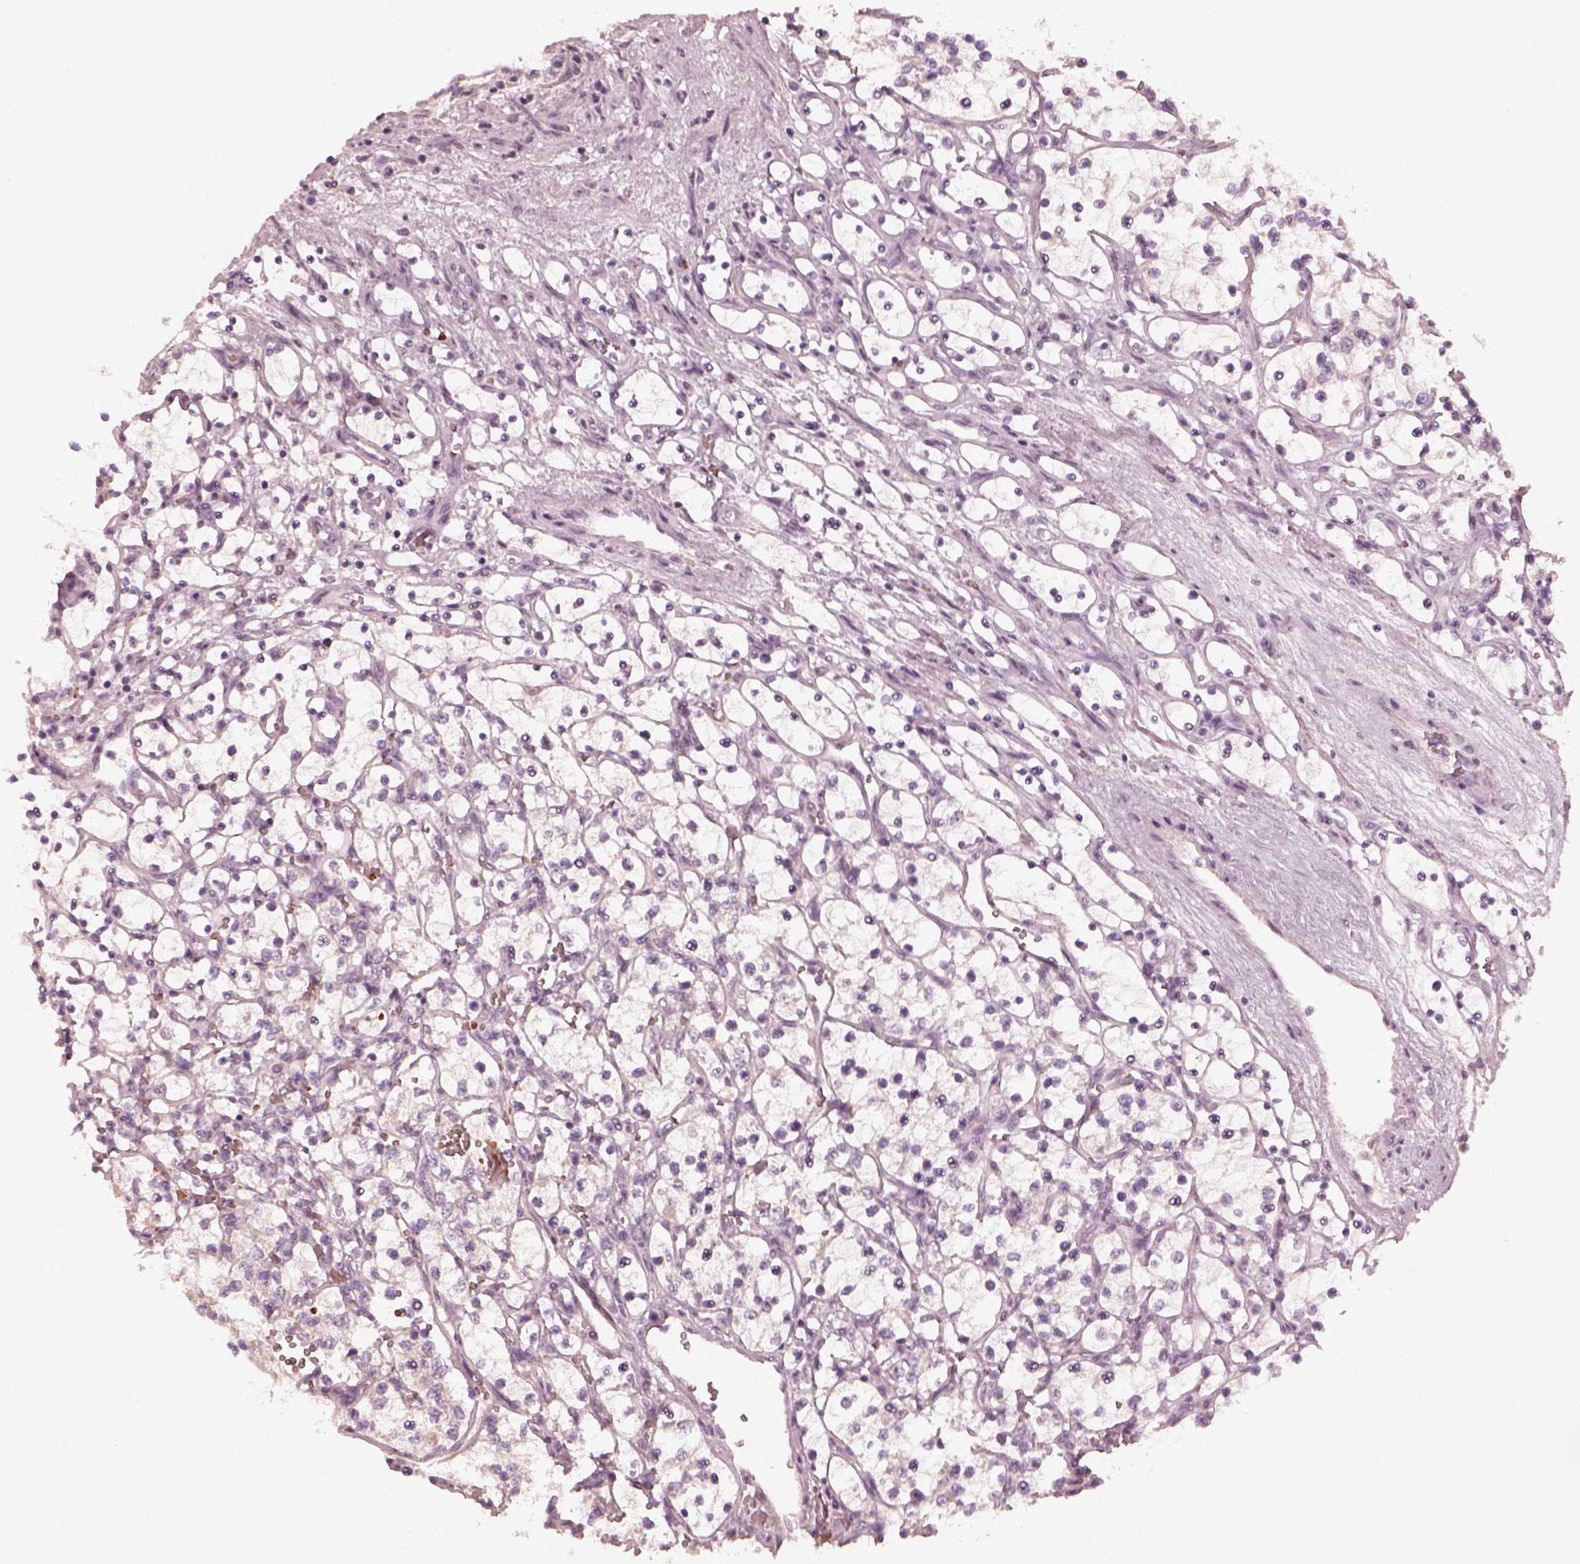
{"staining": {"intensity": "negative", "quantity": "none", "location": "none"}, "tissue": "renal cancer", "cell_type": "Tumor cells", "image_type": "cancer", "snomed": [{"axis": "morphology", "description": "Adenocarcinoma, NOS"}, {"axis": "topography", "description": "Kidney"}], "caption": "Renal cancer (adenocarcinoma) was stained to show a protein in brown. There is no significant positivity in tumor cells.", "gene": "ANKLE1", "patient": {"sex": "female", "age": 69}}